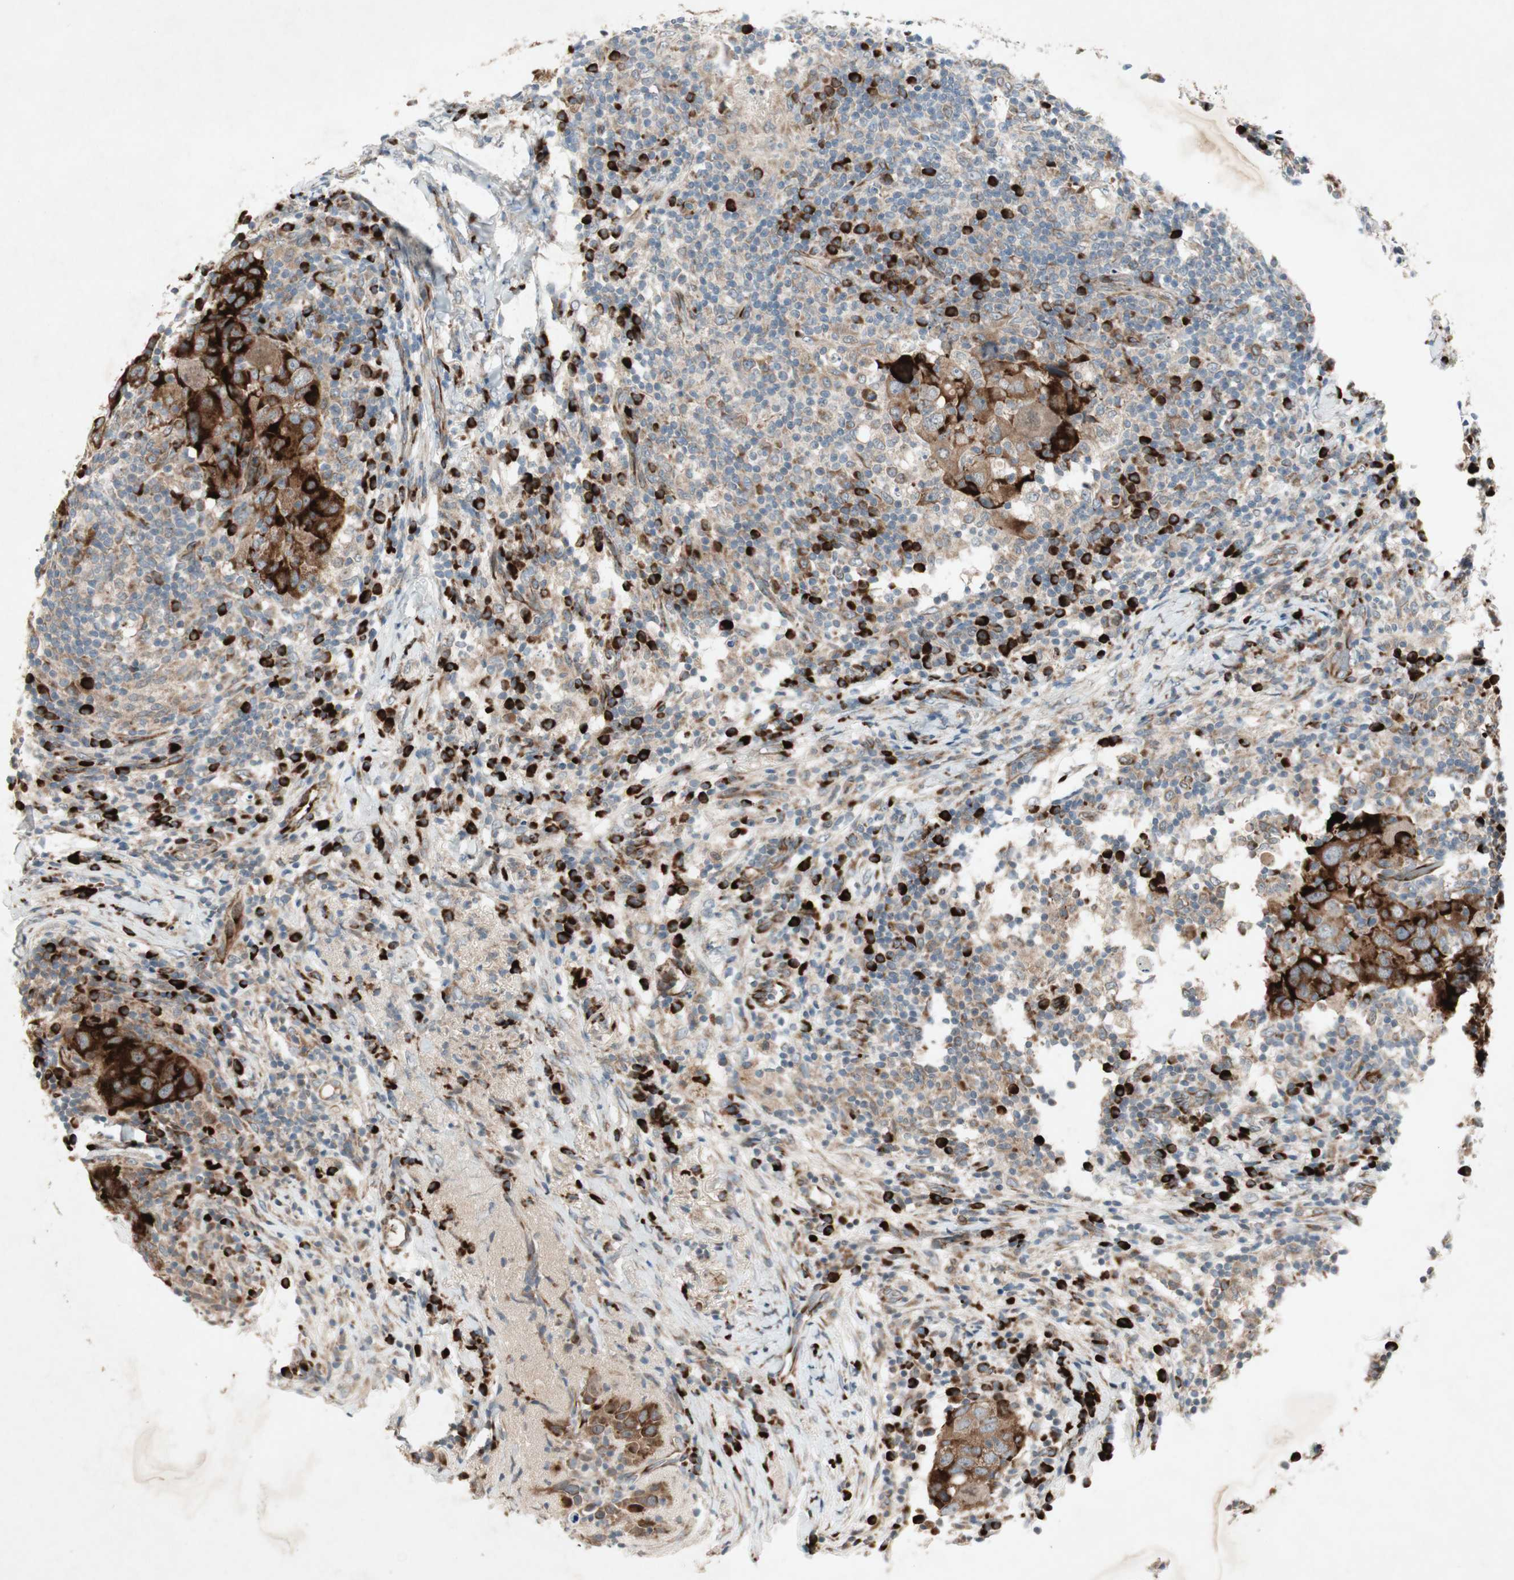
{"staining": {"intensity": "strong", "quantity": ">75%", "location": "cytoplasmic/membranous"}, "tissue": "breast cancer", "cell_type": "Tumor cells", "image_type": "cancer", "snomed": [{"axis": "morphology", "description": "Duct carcinoma"}, {"axis": "topography", "description": "Breast"}], "caption": "There is high levels of strong cytoplasmic/membranous staining in tumor cells of breast cancer (invasive ductal carcinoma), as demonstrated by immunohistochemical staining (brown color).", "gene": "APOO", "patient": {"sex": "female", "age": 37}}